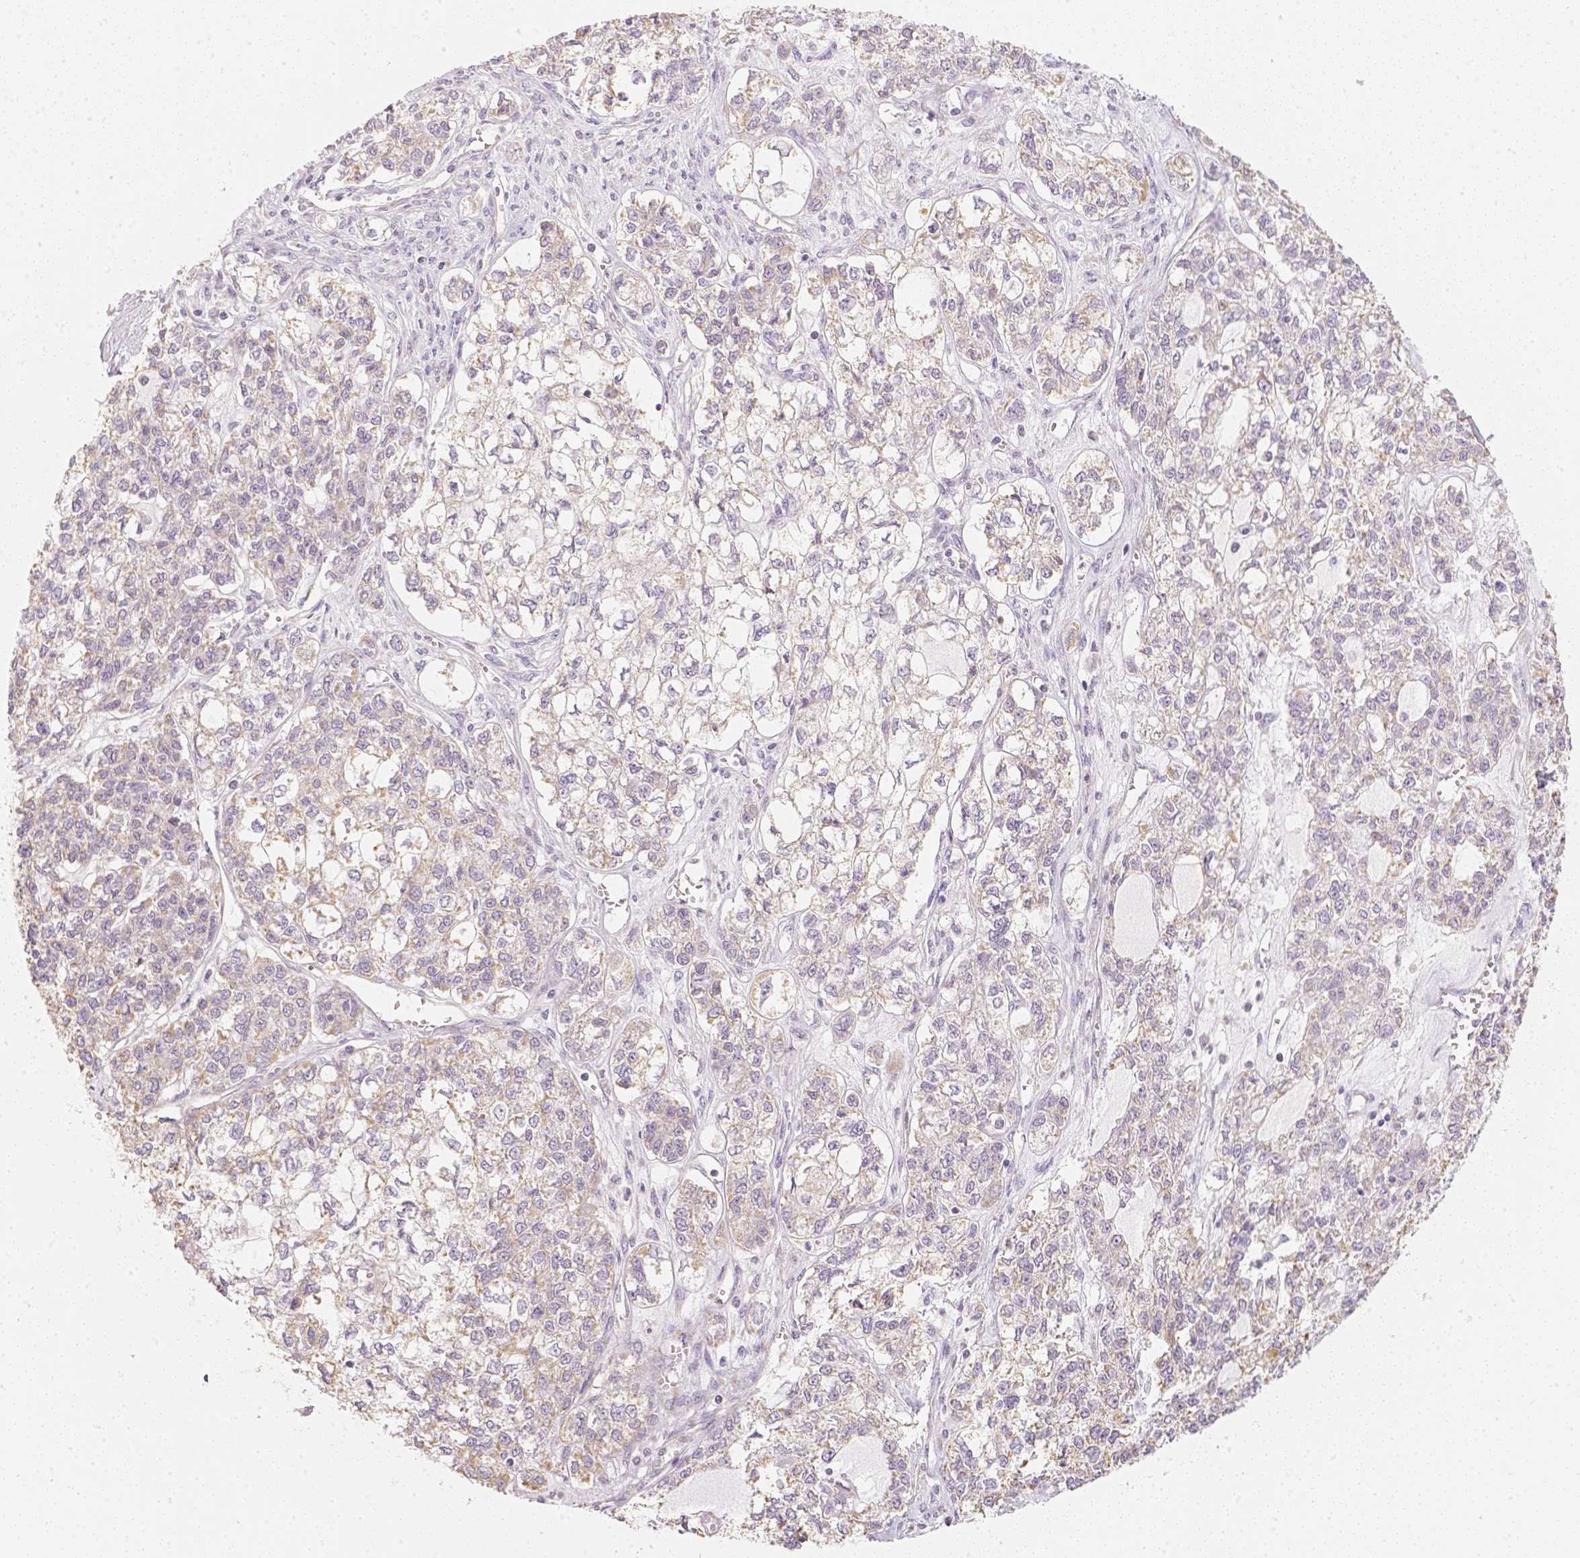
{"staining": {"intensity": "weak", "quantity": ">75%", "location": "cytoplasmic/membranous"}, "tissue": "ovarian cancer", "cell_type": "Tumor cells", "image_type": "cancer", "snomed": [{"axis": "morphology", "description": "Carcinoma, endometroid"}, {"axis": "topography", "description": "Ovary"}], "caption": "Endometroid carcinoma (ovarian) stained for a protein (brown) shows weak cytoplasmic/membranous positive expression in about >75% of tumor cells.", "gene": "NVL", "patient": {"sex": "female", "age": 64}}